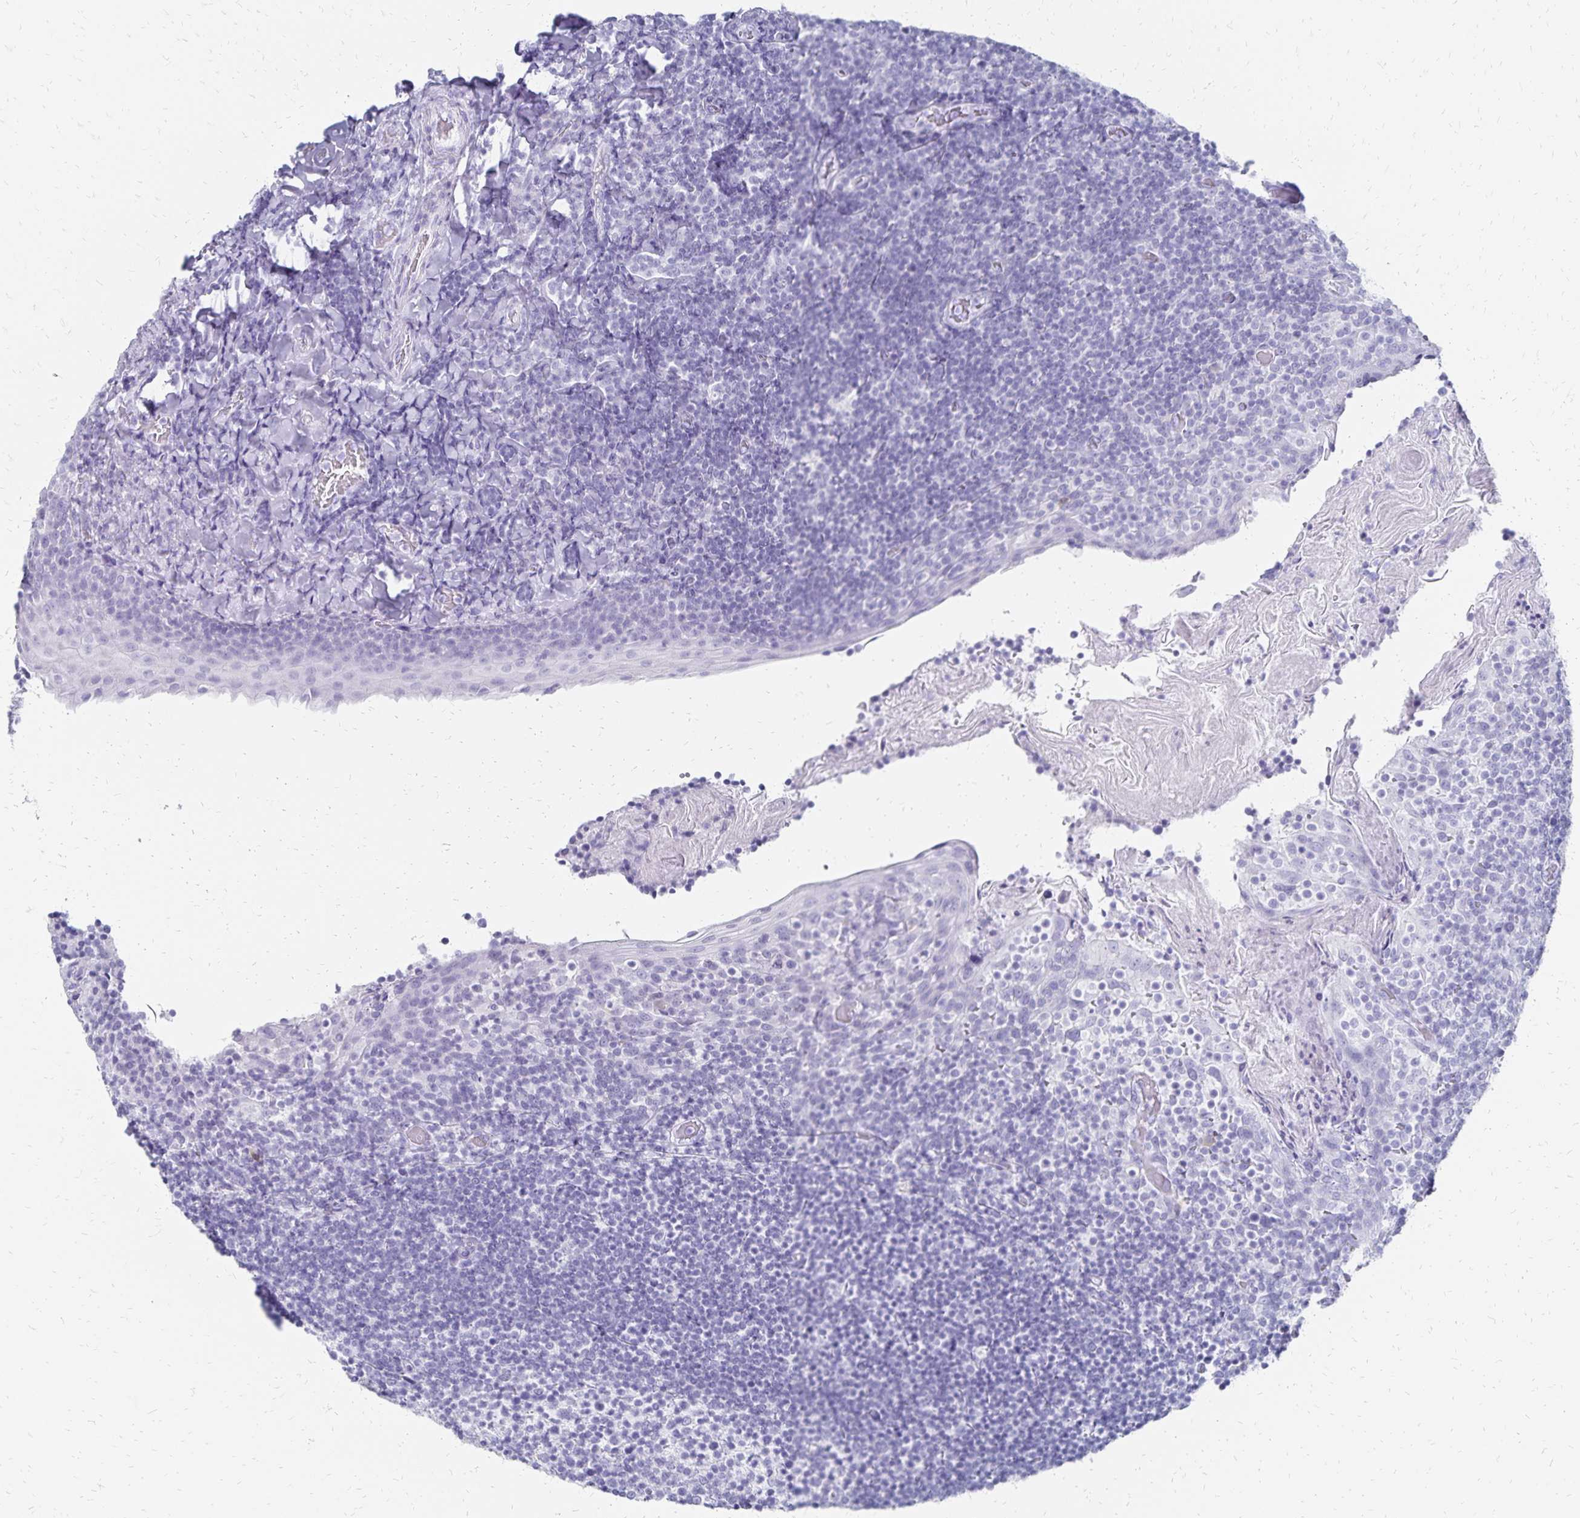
{"staining": {"intensity": "negative", "quantity": "none", "location": "none"}, "tissue": "tonsil", "cell_type": "Germinal center cells", "image_type": "normal", "snomed": [{"axis": "morphology", "description": "Normal tissue, NOS"}, {"axis": "topography", "description": "Tonsil"}], "caption": "The immunohistochemistry histopathology image has no significant staining in germinal center cells of tonsil.", "gene": "GIP", "patient": {"sex": "female", "age": 10}}